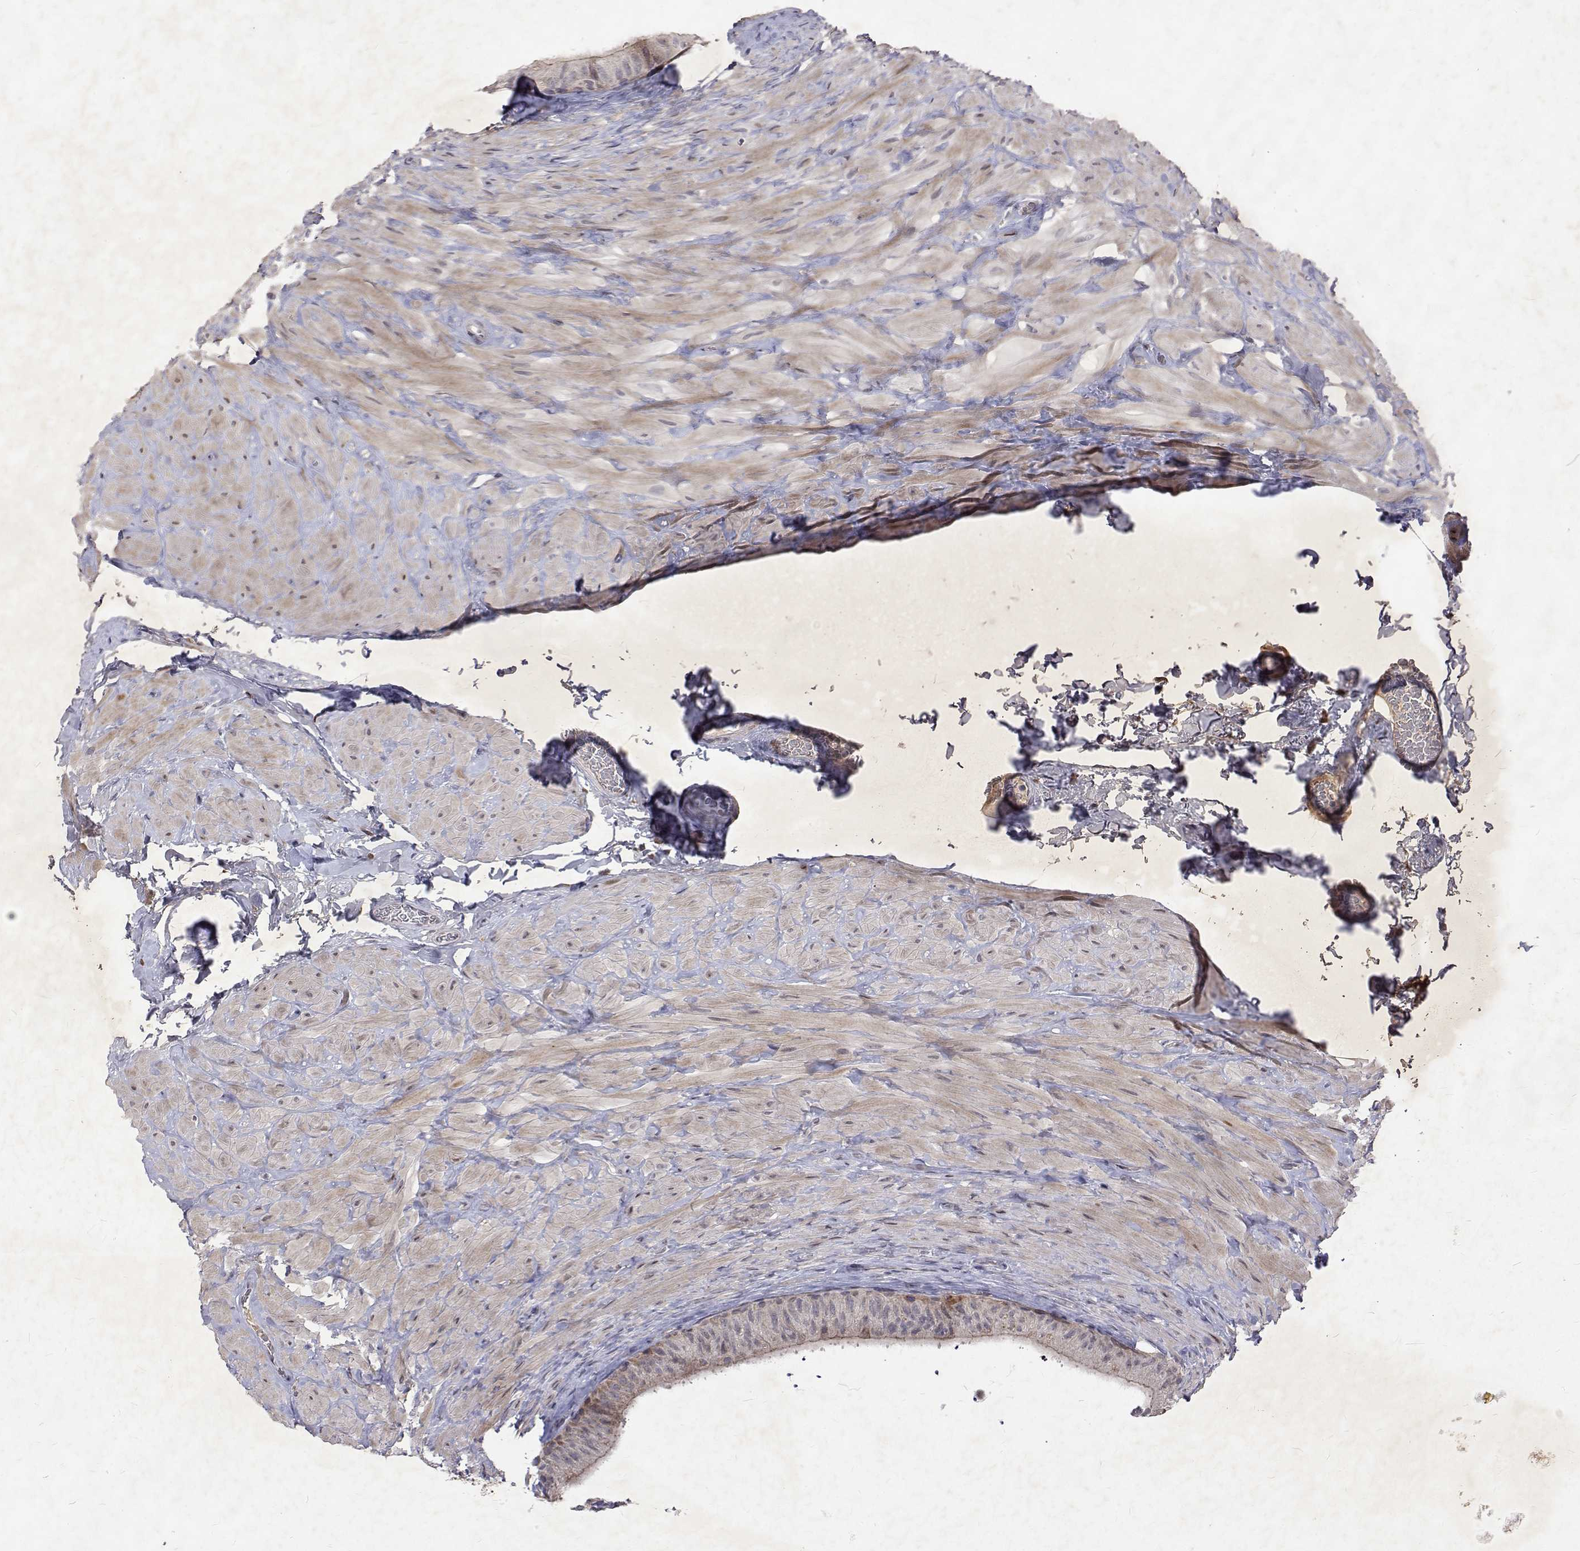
{"staining": {"intensity": "negative", "quantity": "none", "location": "none"}, "tissue": "epididymis", "cell_type": "Glandular cells", "image_type": "normal", "snomed": [{"axis": "morphology", "description": "Normal tissue, NOS"}, {"axis": "topography", "description": "Epididymis, spermatic cord, NOS"}, {"axis": "topography", "description": "Epididymis"}], "caption": "Glandular cells are negative for brown protein staining in benign epididymis. (DAB (3,3'-diaminobenzidine) IHC, high magnification).", "gene": "ALKBH8", "patient": {"sex": "male", "age": 31}}